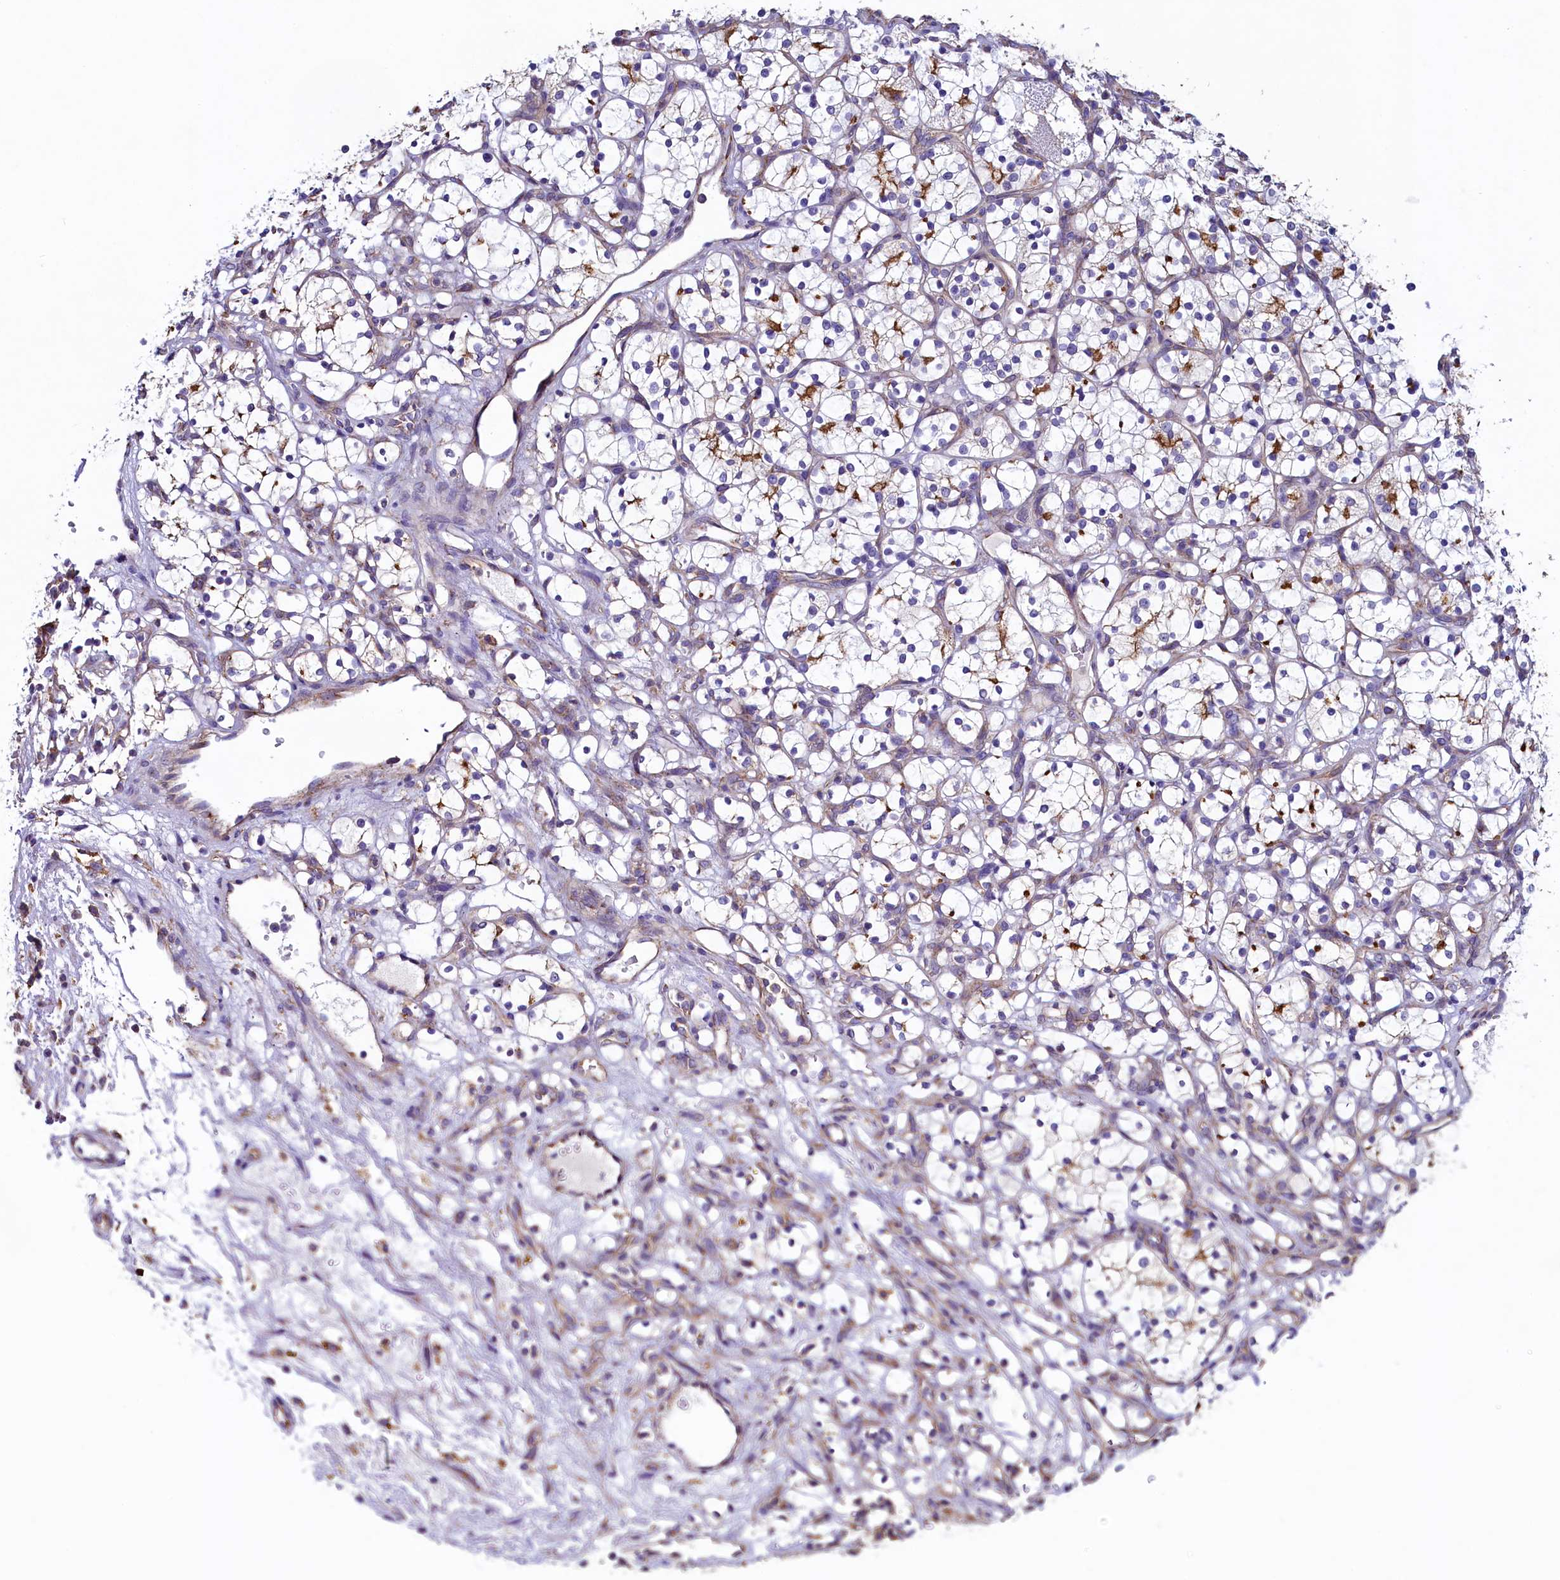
{"staining": {"intensity": "moderate", "quantity": "<25%", "location": "cytoplasmic/membranous"}, "tissue": "renal cancer", "cell_type": "Tumor cells", "image_type": "cancer", "snomed": [{"axis": "morphology", "description": "Adenocarcinoma, NOS"}, {"axis": "topography", "description": "Kidney"}], "caption": "The immunohistochemical stain labels moderate cytoplasmic/membranous expression in tumor cells of renal cancer (adenocarcinoma) tissue. Using DAB (brown) and hematoxylin (blue) stains, captured at high magnification using brightfield microscopy.", "gene": "GPR21", "patient": {"sex": "female", "age": 69}}